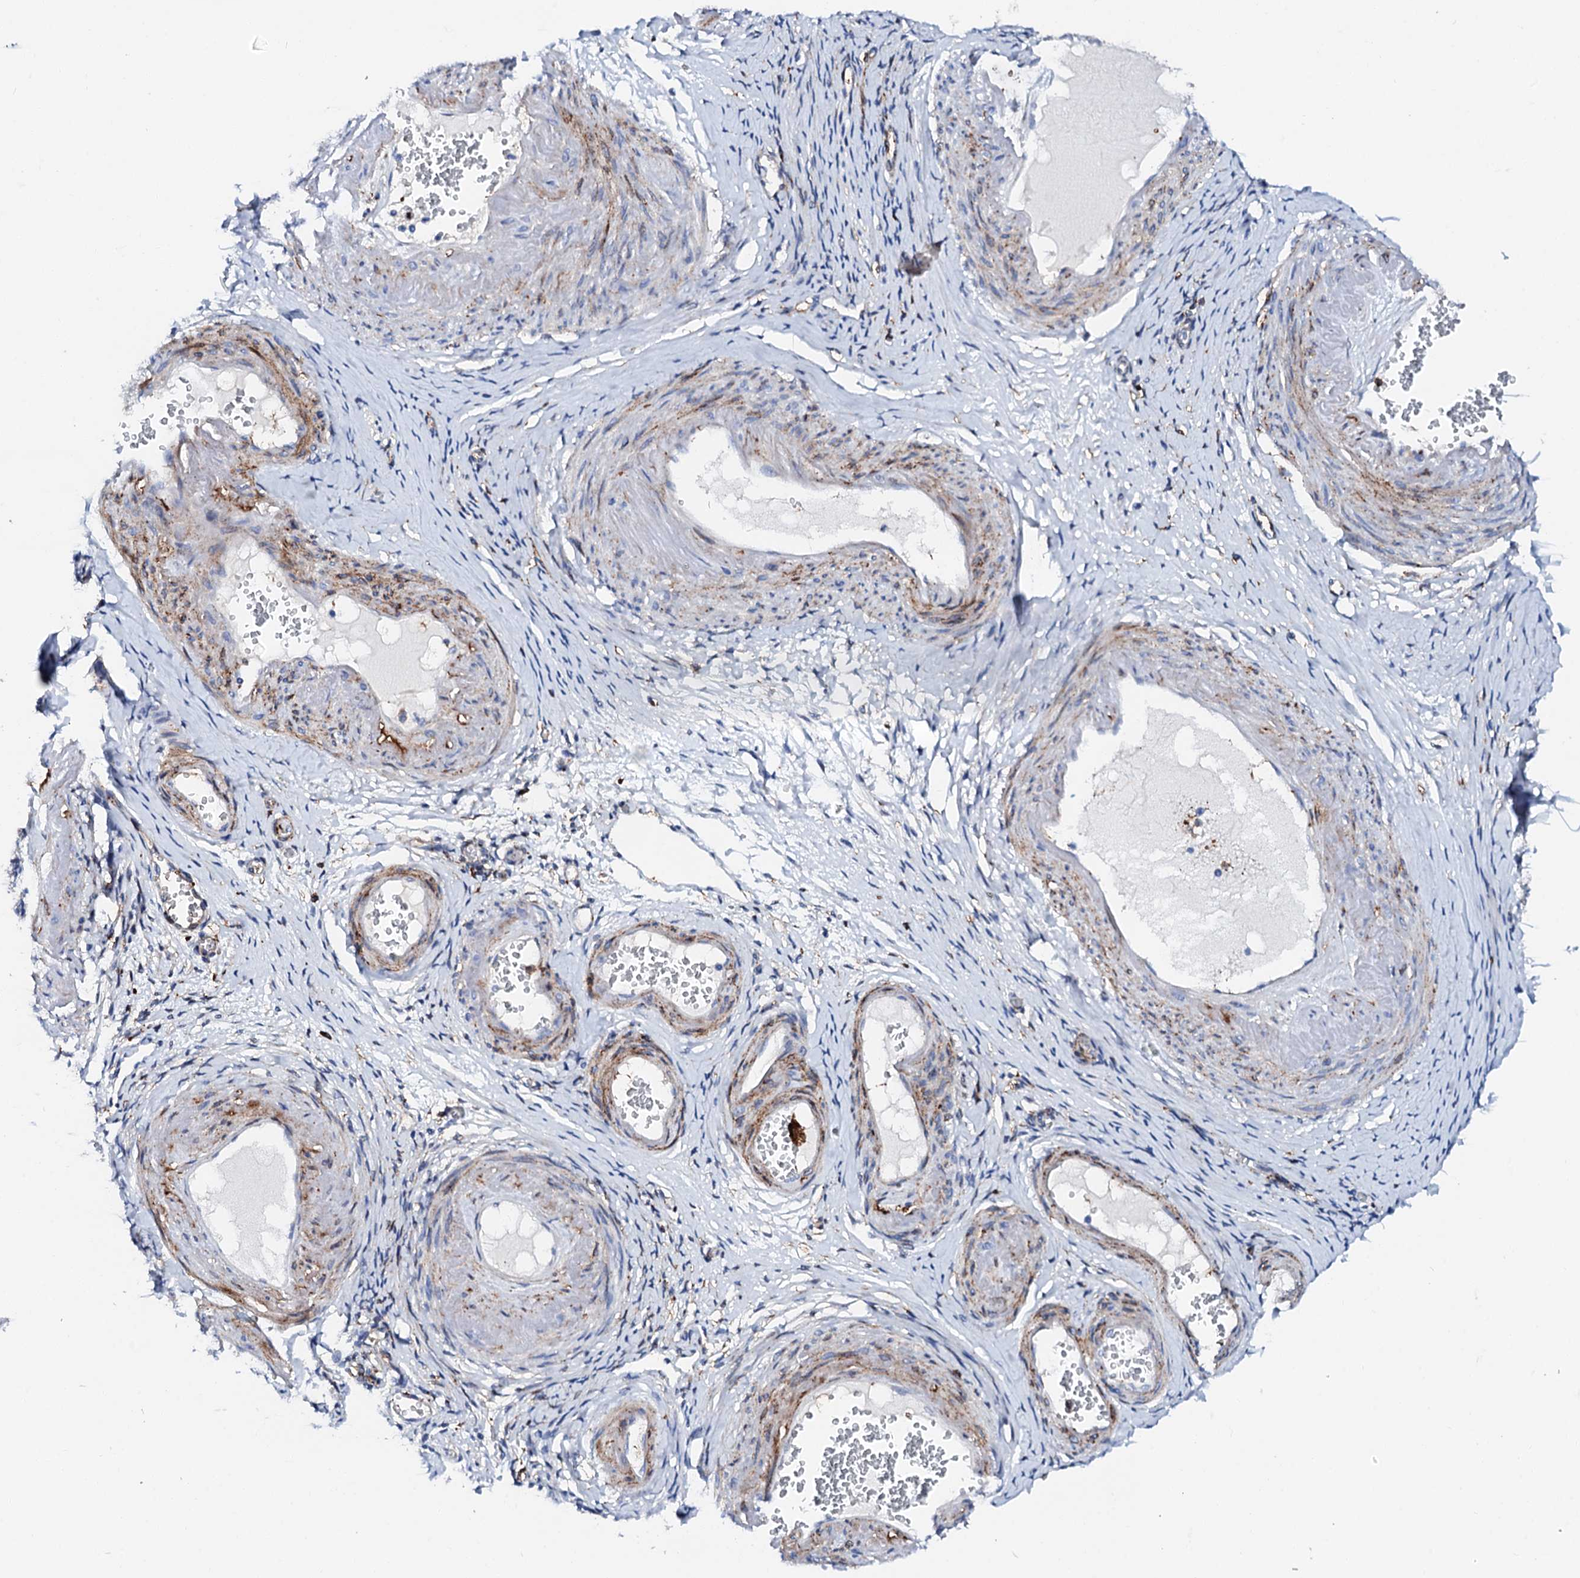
{"staining": {"intensity": "moderate", "quantity": "<25%", "location": "cytoplasmic/membranous"}, "tissue": "adipose tissue", "cell_type": "Adipocytes", "image_type": "normal", "snomed": [{"axis": "morphology", "description": "Normal tissue, NOS"}, {"axis": "topography", "description": "Vascular tissue"}, {"axis": "topography", "description": "Fallopian tube"}, {"axis": "topography", "description": "Ovary"}], "caption": "This image reveals immunohistochemistry (IHC) staining of unremarkable human adipose tissue, with low moderate cytoplasmic/membranous positivity in approximately <25% of adipocytes.", "gene": "MED13L", "patient": {"sex": "female", "age": 67}}